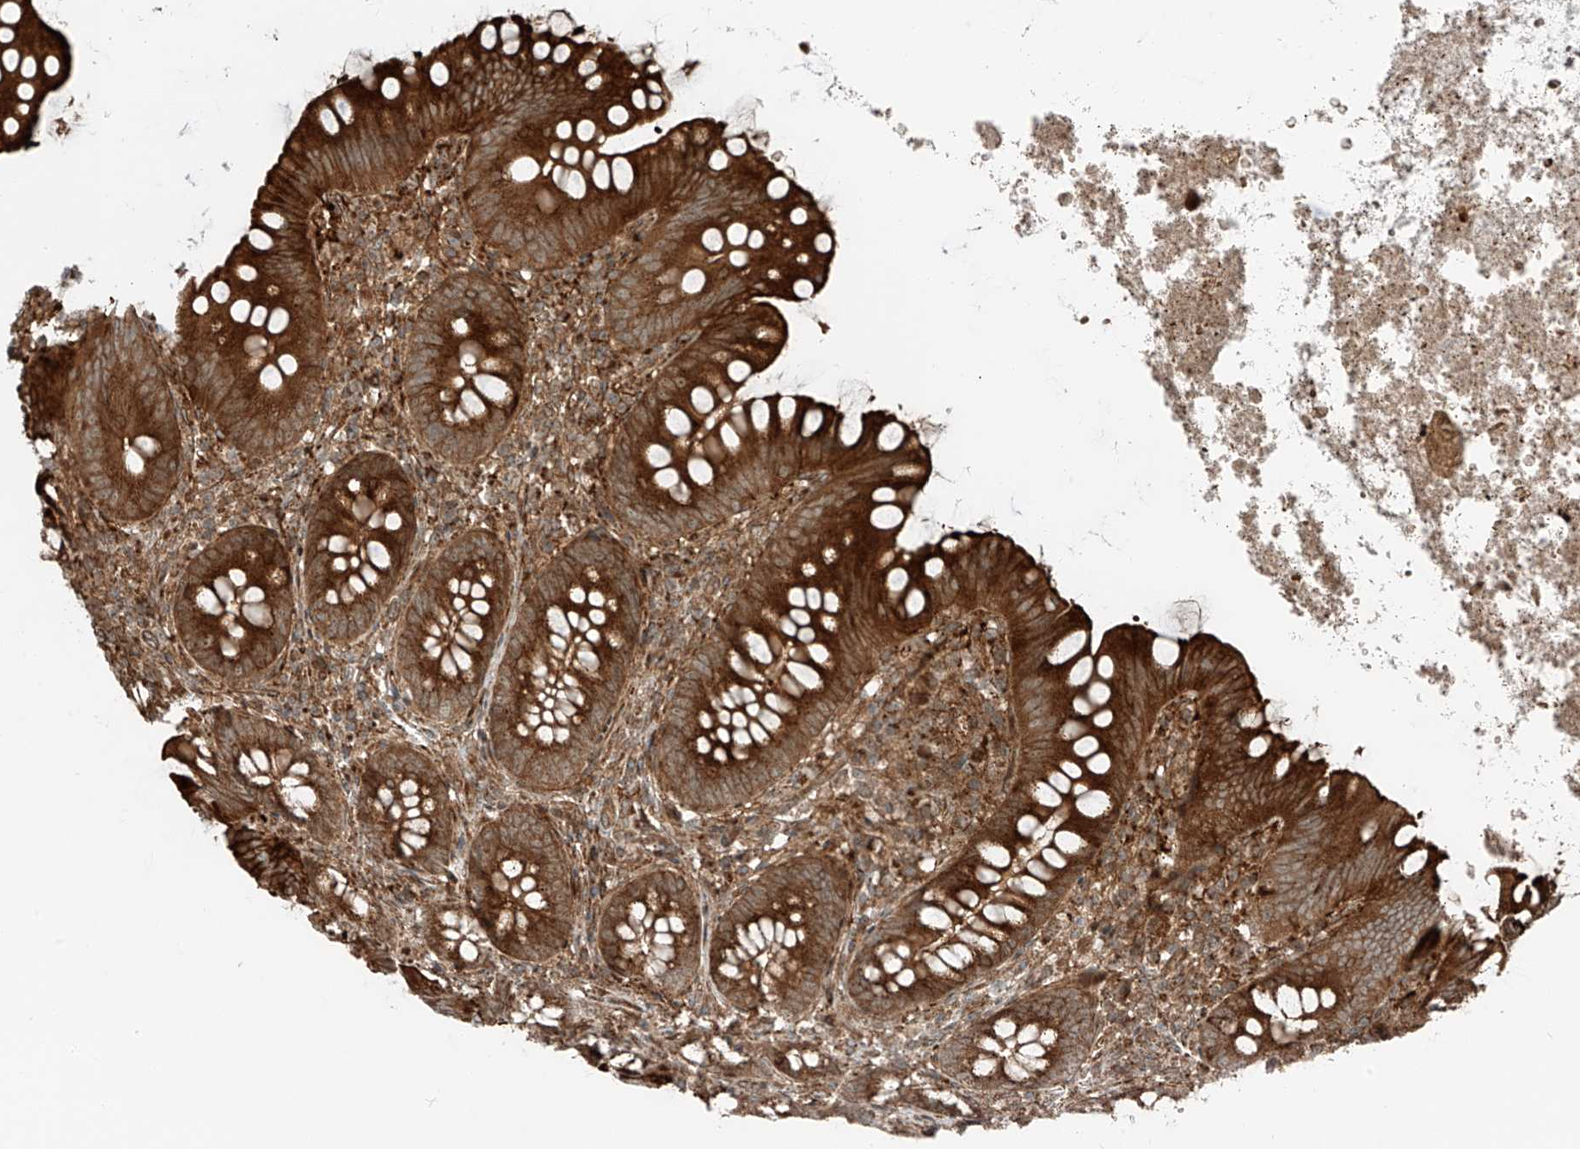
{"staining": {"intensity": "strong", "quantity": ">75%", "location": "cytoplasmic/membranous"}, "tissue": "appendix", "cell_type": "Glandular cells", "image_type": "normal", "snomed": [{"axis": "morphology", "description": "Normal tissue, NOS"}, {"axis": "topography", "description": "Appendix"}], "caption": "Human appendix stained with a brown dye shows strong cytoplasmic/membranous positive expression in about >75% of glandular cells.", "gene": "USP48", "patient": {"sex": "female", "age": 62}}